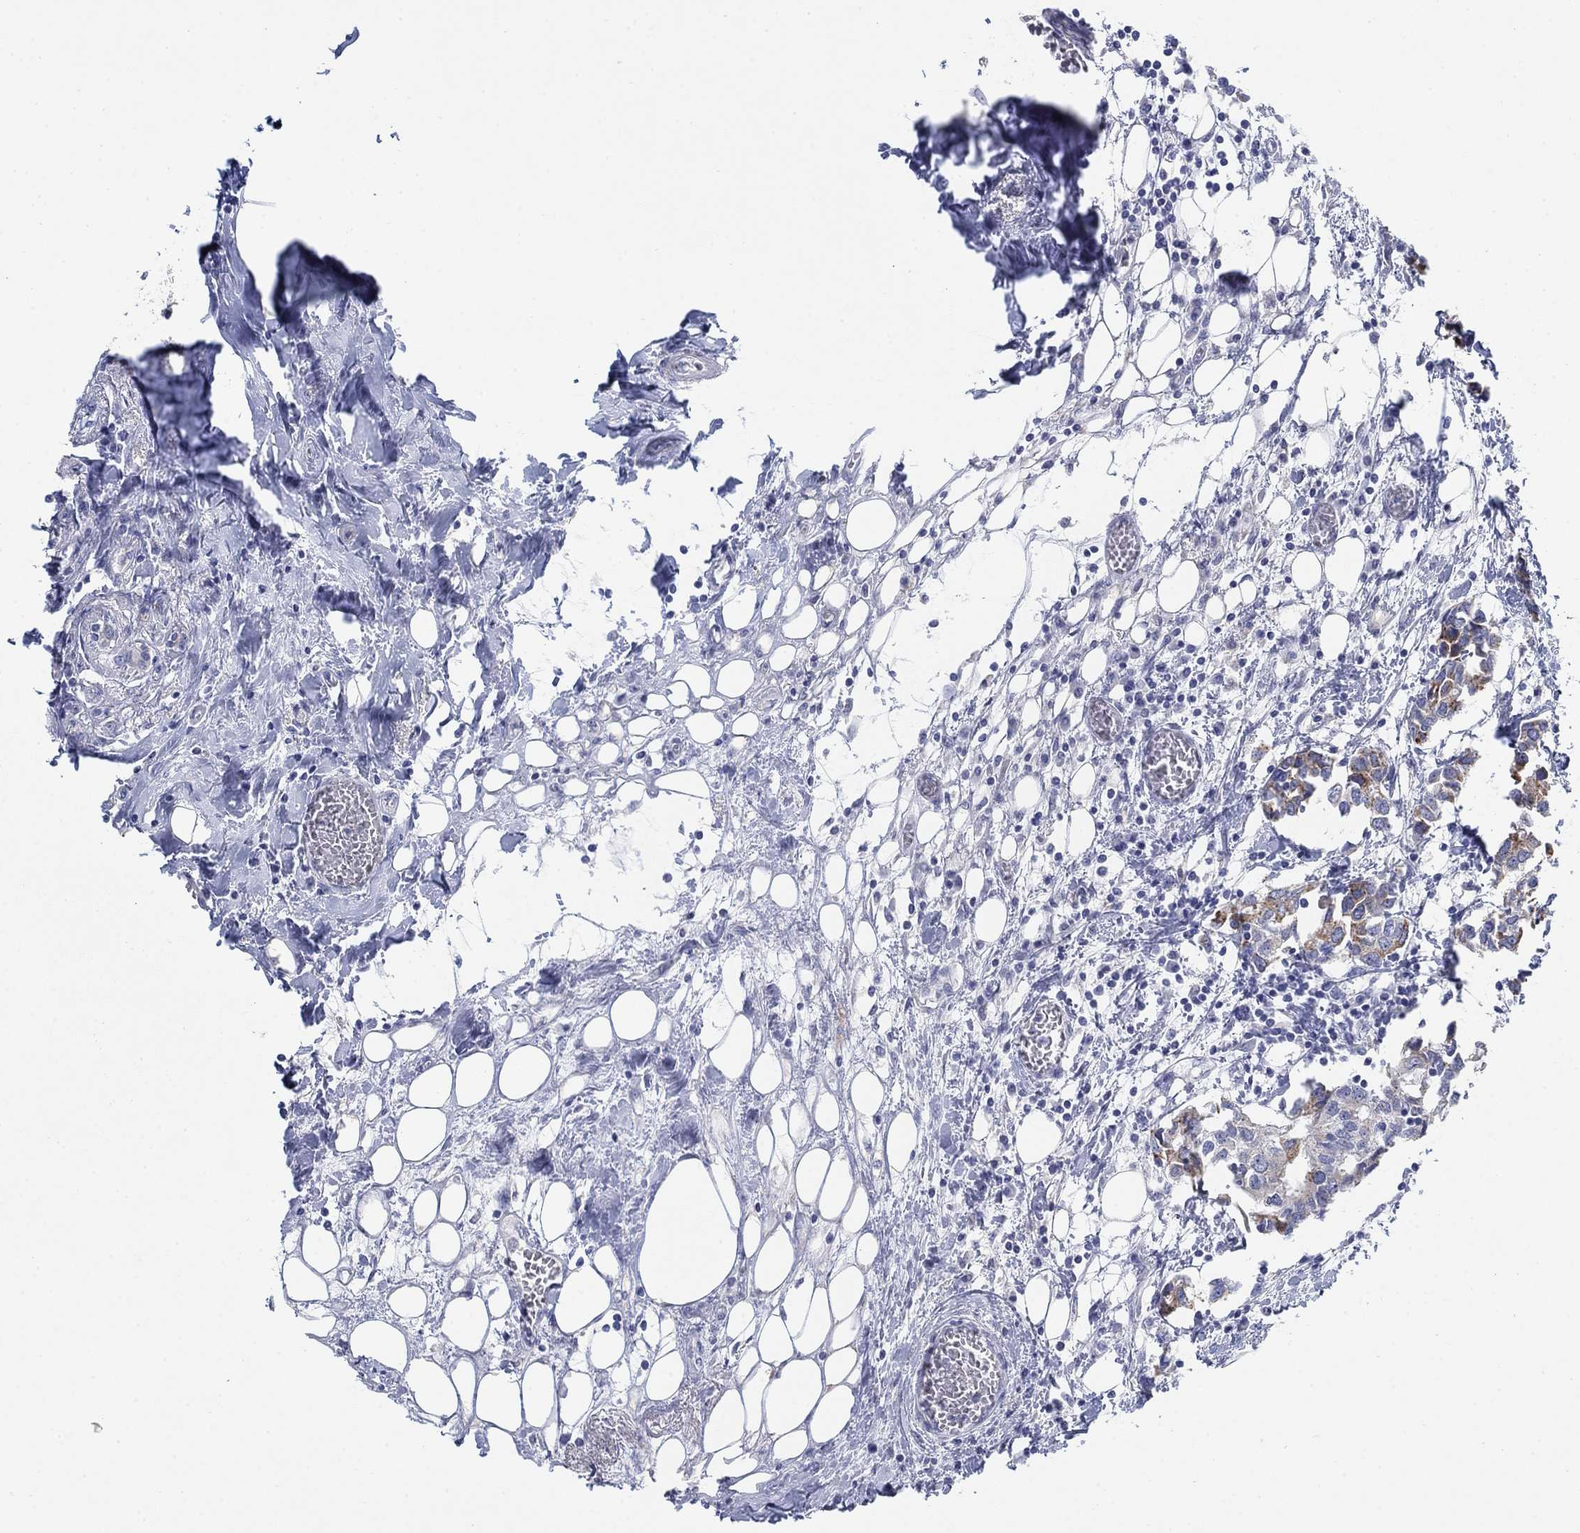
{"staining": {"intensity": "moderate", "quantity": "25%-75%", "location": "cytoplasmic/membranous"}, "tissue": "breast cancer", "cell_type": "Tumor cells", "image_type": "cancer", "snomed": [{"axis": "morphology", "description": "Duct carcinoma"}, {"axis": "topography", "description": "Breast"}], "caption": "High-power microscopy captured an IHC micrograph of intraductal carcinoma (breast), revealing moderate cytoplasmic/membranous expression in about 25%-75% of tumor cells.", "gene": "SCCPDH", "patient": {"sex": "female", "age": 83}}